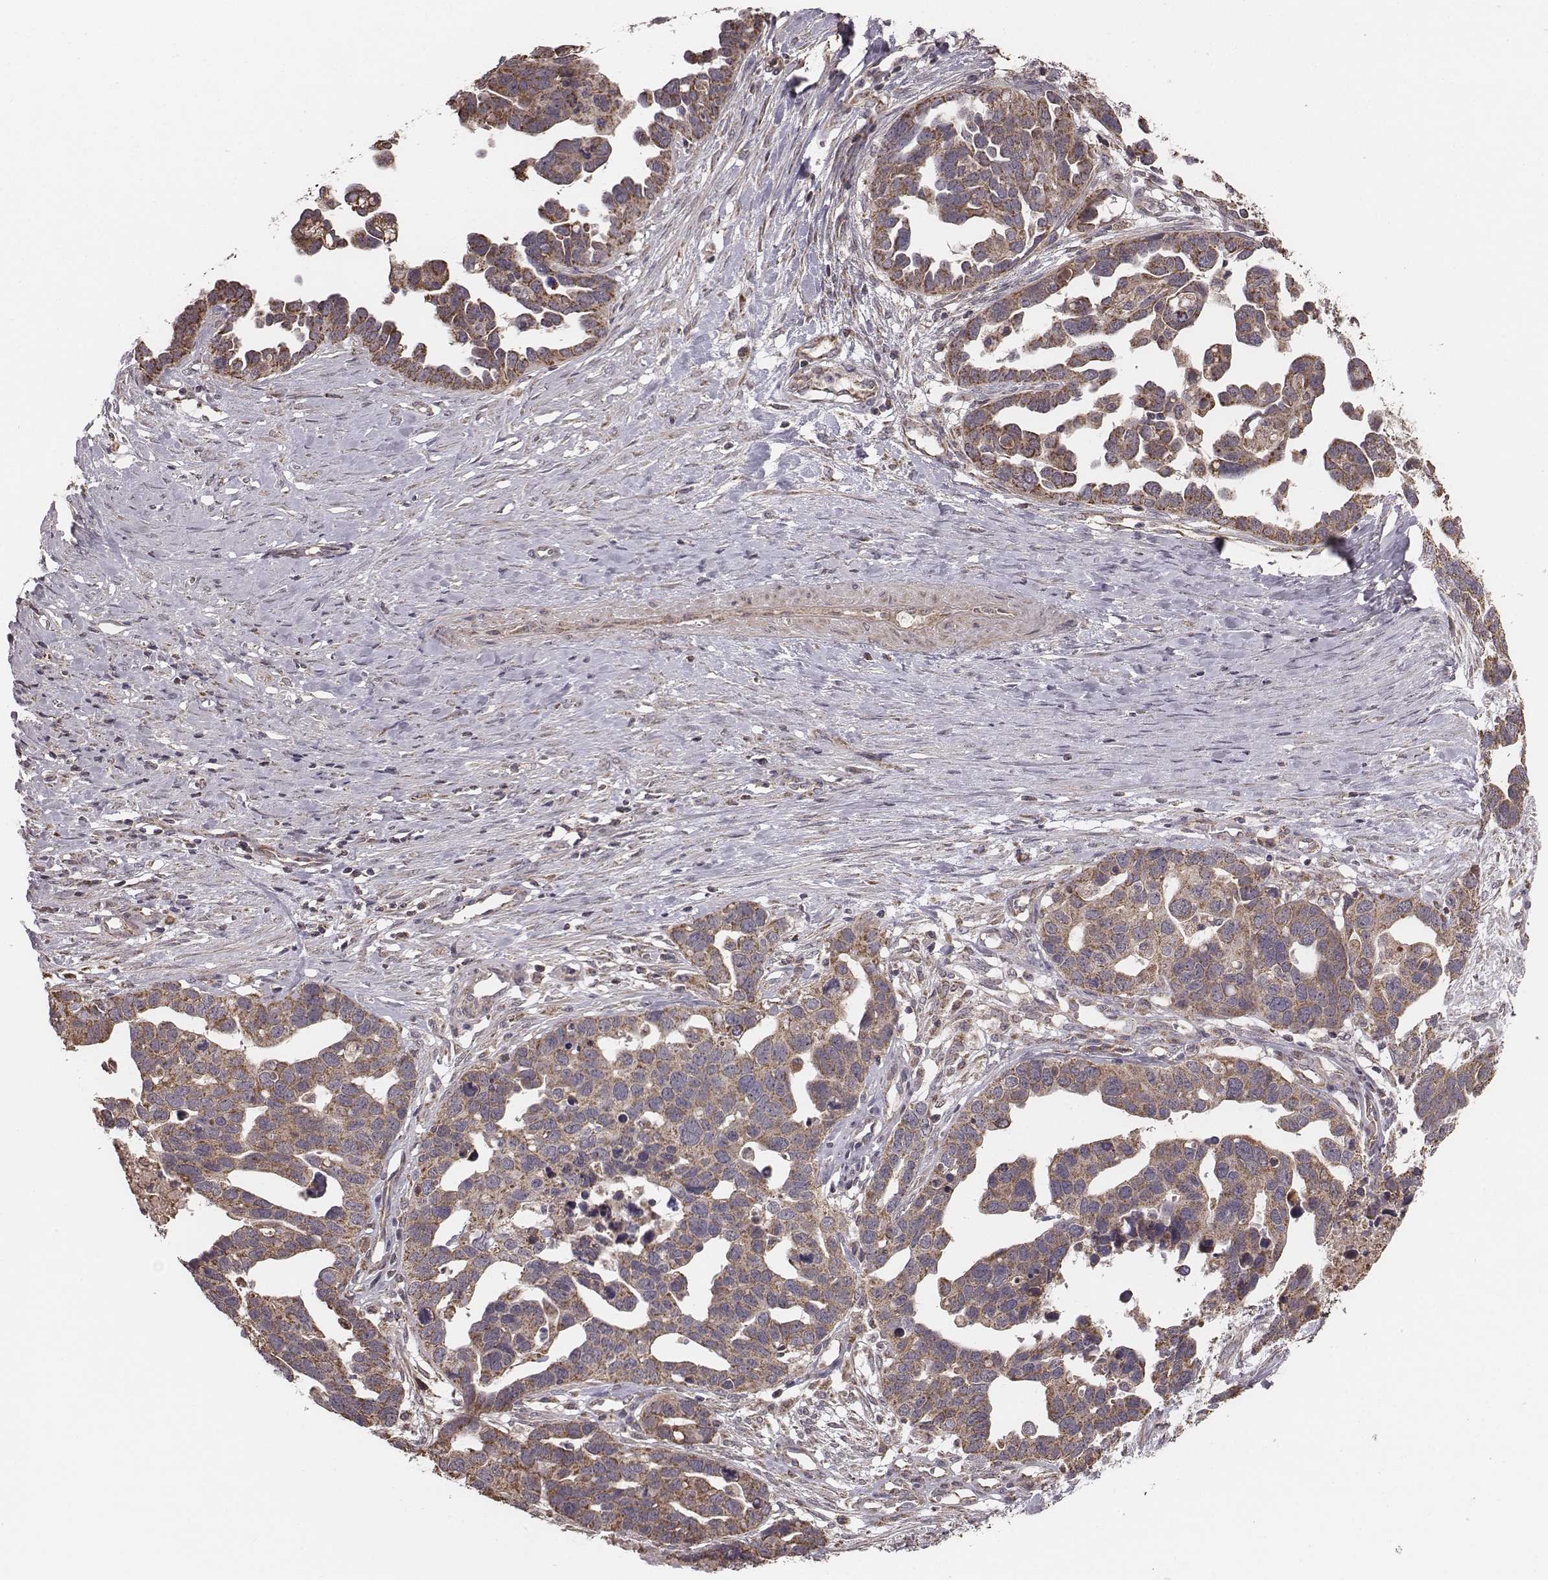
{"staining": {"intensity": "moderate", "quantity": ">75%", "location": "cytoplasmic/membranous"}, "tissue": "ovarian cancer", "cell_type": "Tumor cells", "image_type": "cancer", "snomed": [{"axis": "morphology", "description": "Cystadenocarcinoma, serous, NOS"}, {"axis": "topography", "description": "Ovary"}], "caption": "Ovarian serous cystadenocarcinoma stained for a protein (brown) displays moderate cytoplasmic/membranous positive staining in approximately >75% of tumor cells.", "gene": "PDCD2L", "patient": {"sex": "female", "age": 54}}